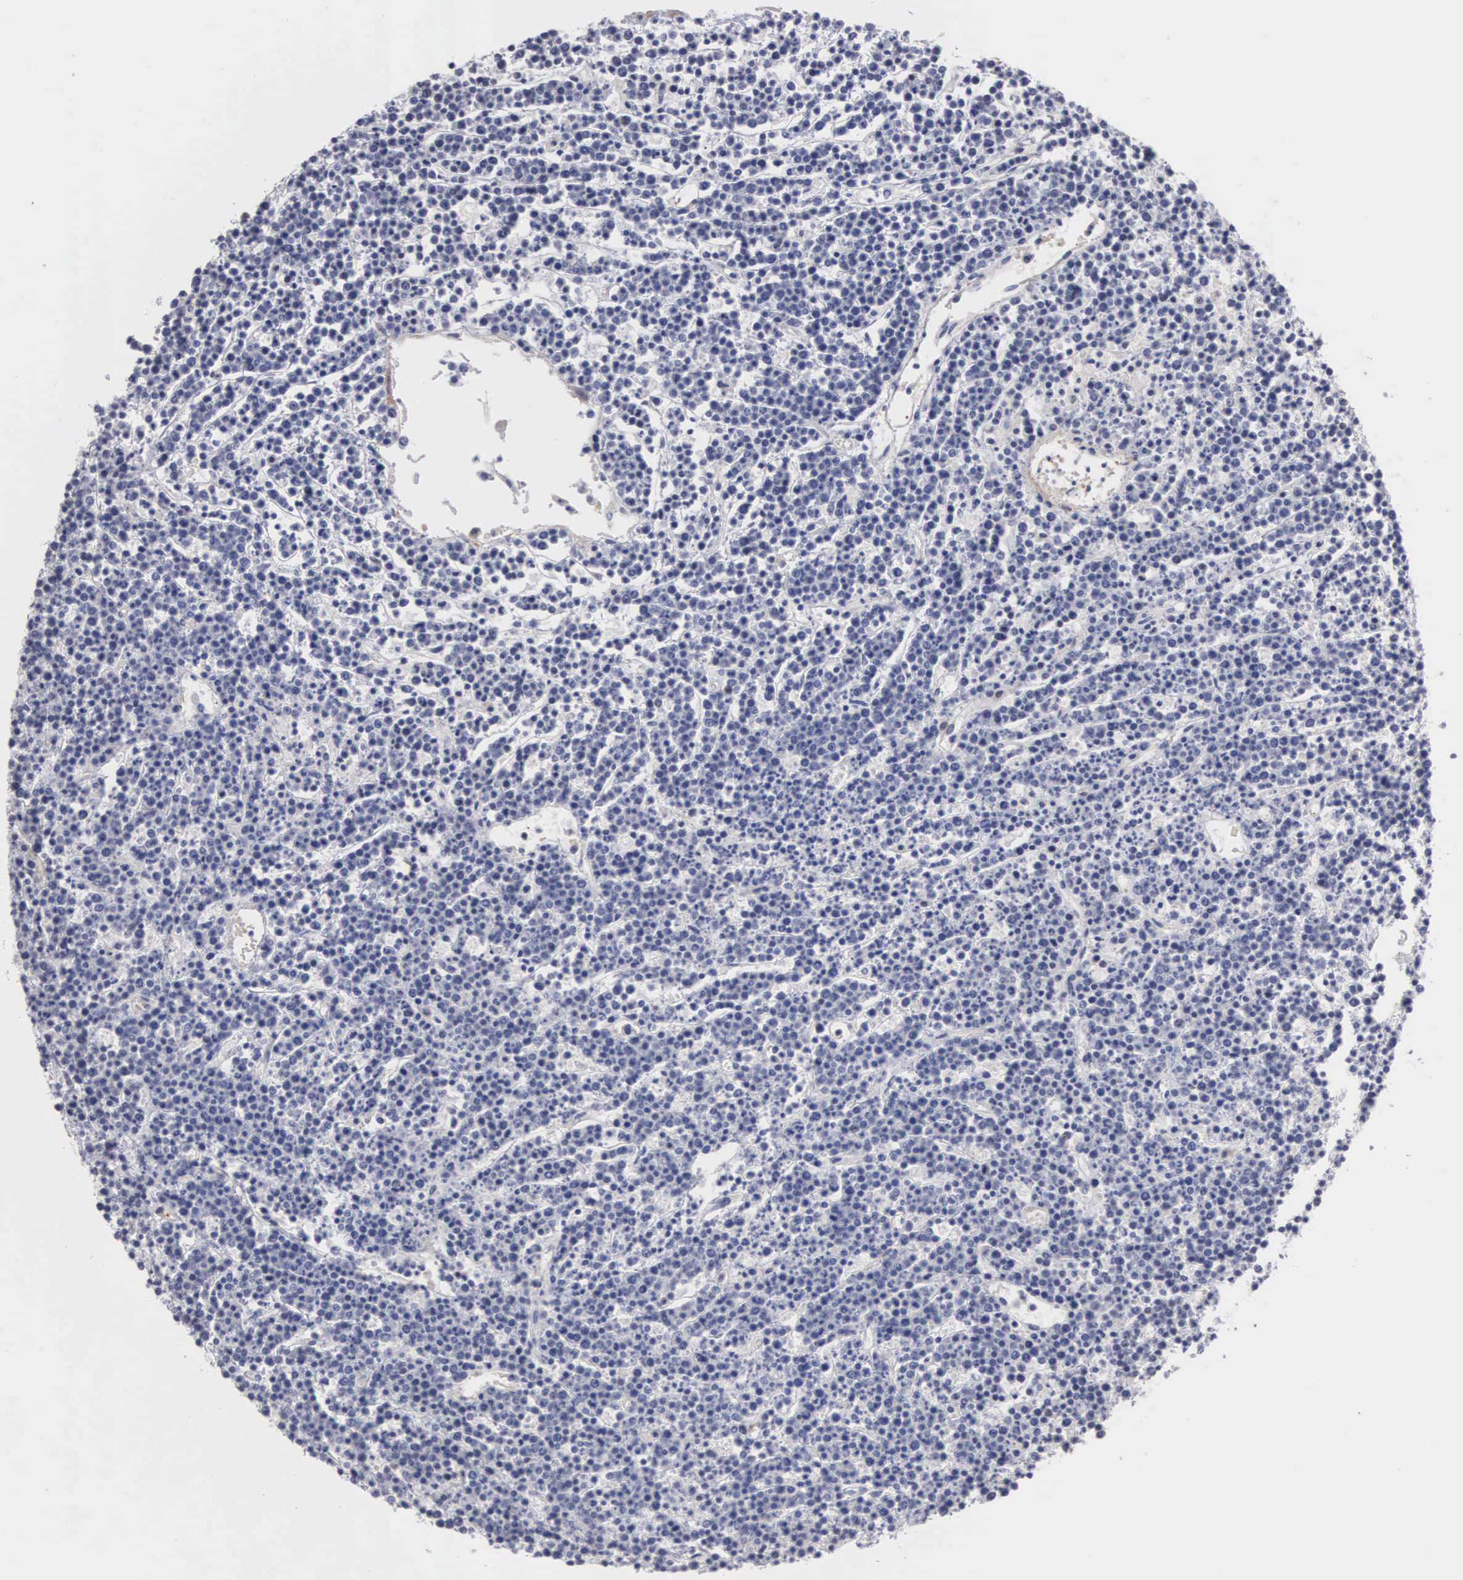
{"staining": {"intensity": "negative", "quantity": "none", "location": "none"}, "tissue": "lymphoma", "cell_type": "Tumor cells", "image_type": "cancer", "snomed": [{"axis": "morphology", "description": "Malignant lymphoma, non-Hodgkin's type, High grade"}, {"axis": "topography", "description": "Ovary"}], "caption": "This is an IHC image of malignant lymphoma, non-Hodgkin's type (high-grade). There is no staining in tumor cells.", "gene": "ELFN2", "patient": {"sex": "female", "age": 56}}